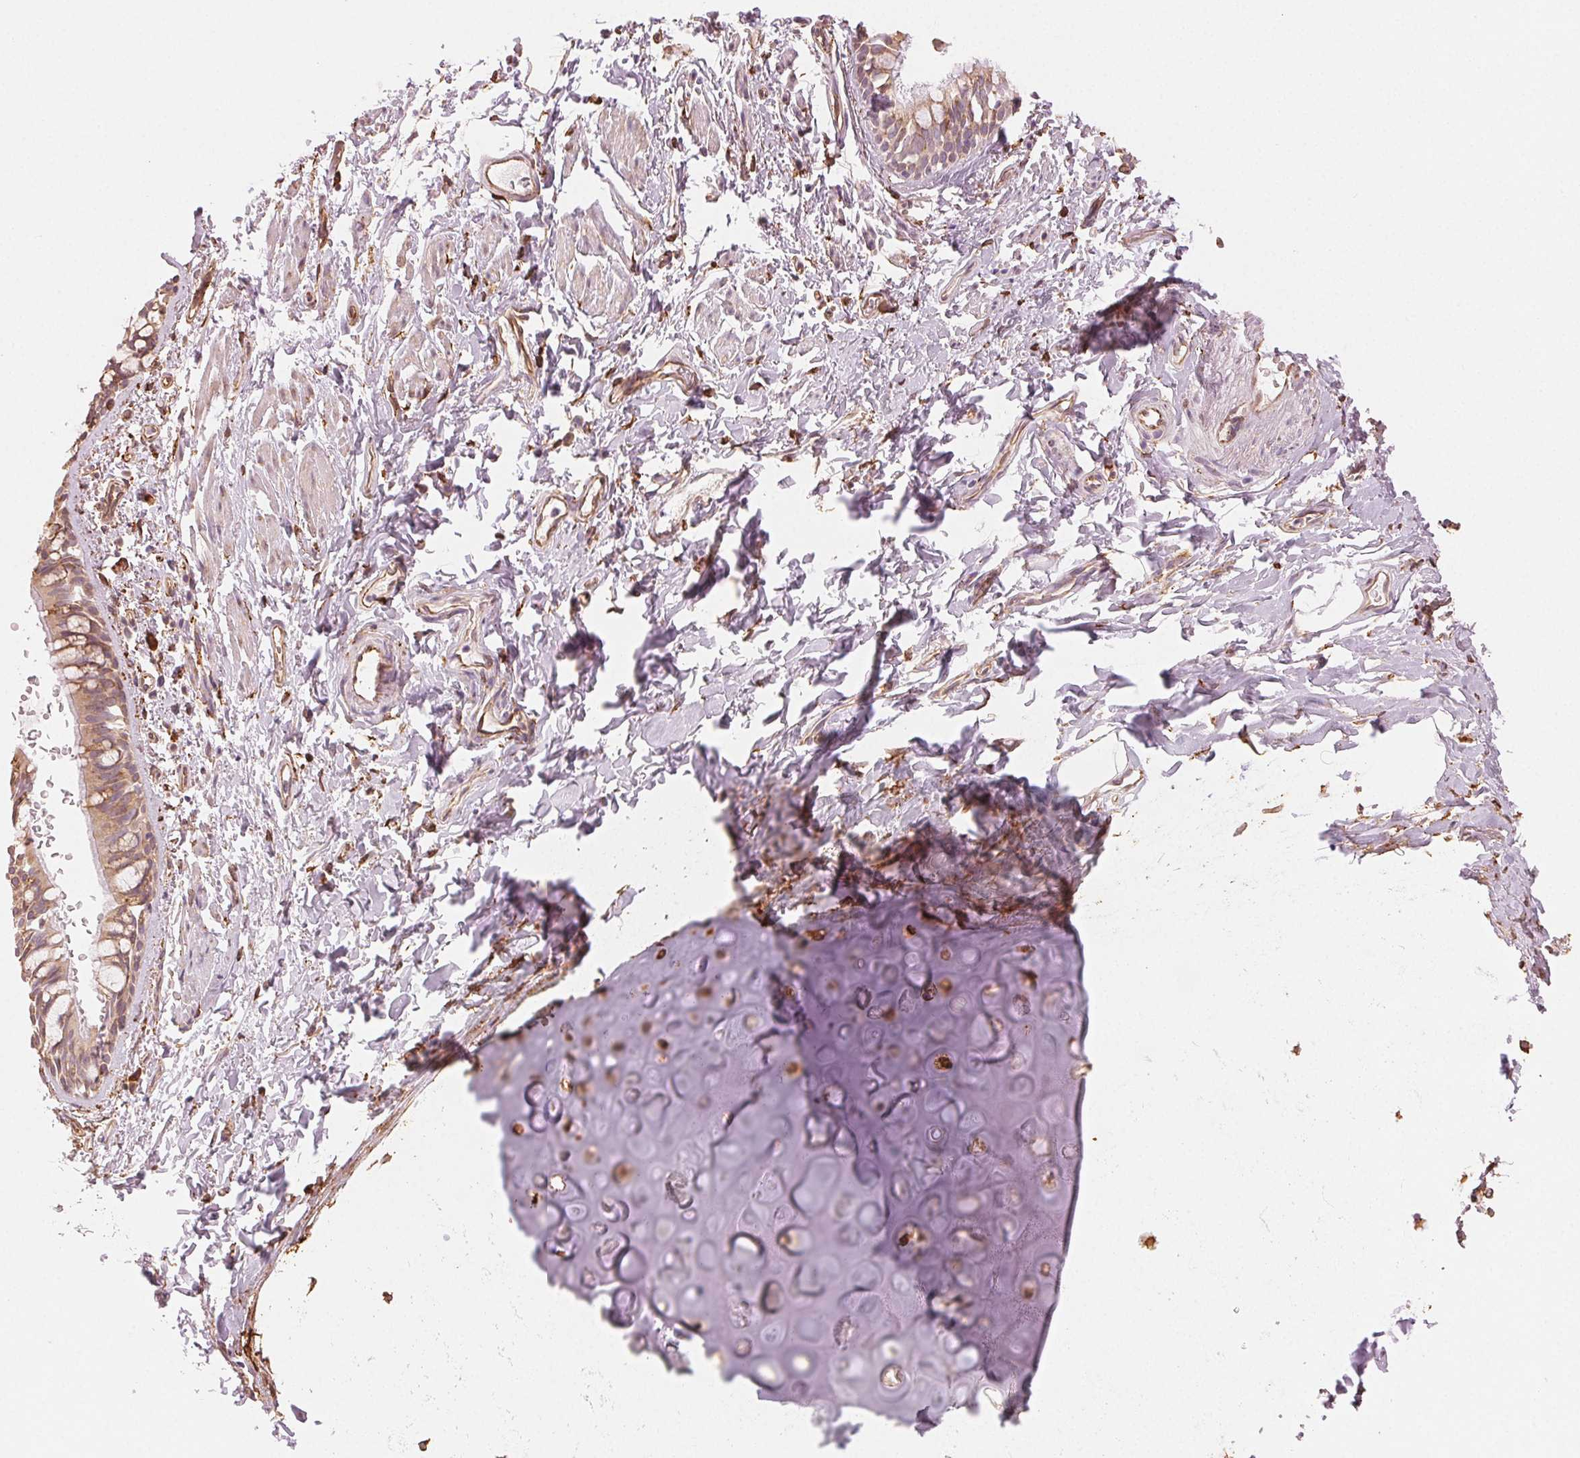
{"staining": {"intensity": "moderate", "quantity": ">75%", "location": "cytoplasmic/membranous"}, "tissue": "bronchus", "cell_type": "Respiratory epithelial cells", "image_type": "normal", "snomed": [{"axis": "morphology", "description": "Normal tissue, NOS"}, {"axis": "topography", "description": "Lymph node"}, {"axis": "topography", "description": "Cartilage tissue"}, {"axis": "topography", "description": "Bronchus"}], "caption": "Normal bronchus demonstrates moderate cytoplasmic/membranous staining in about >75% of respiratory epithelial cells (DAB = brown stain, brightfield microscopy at high magnification)..", "gene": "RCN3", "patient": {"sex": "female", "age": 70}}